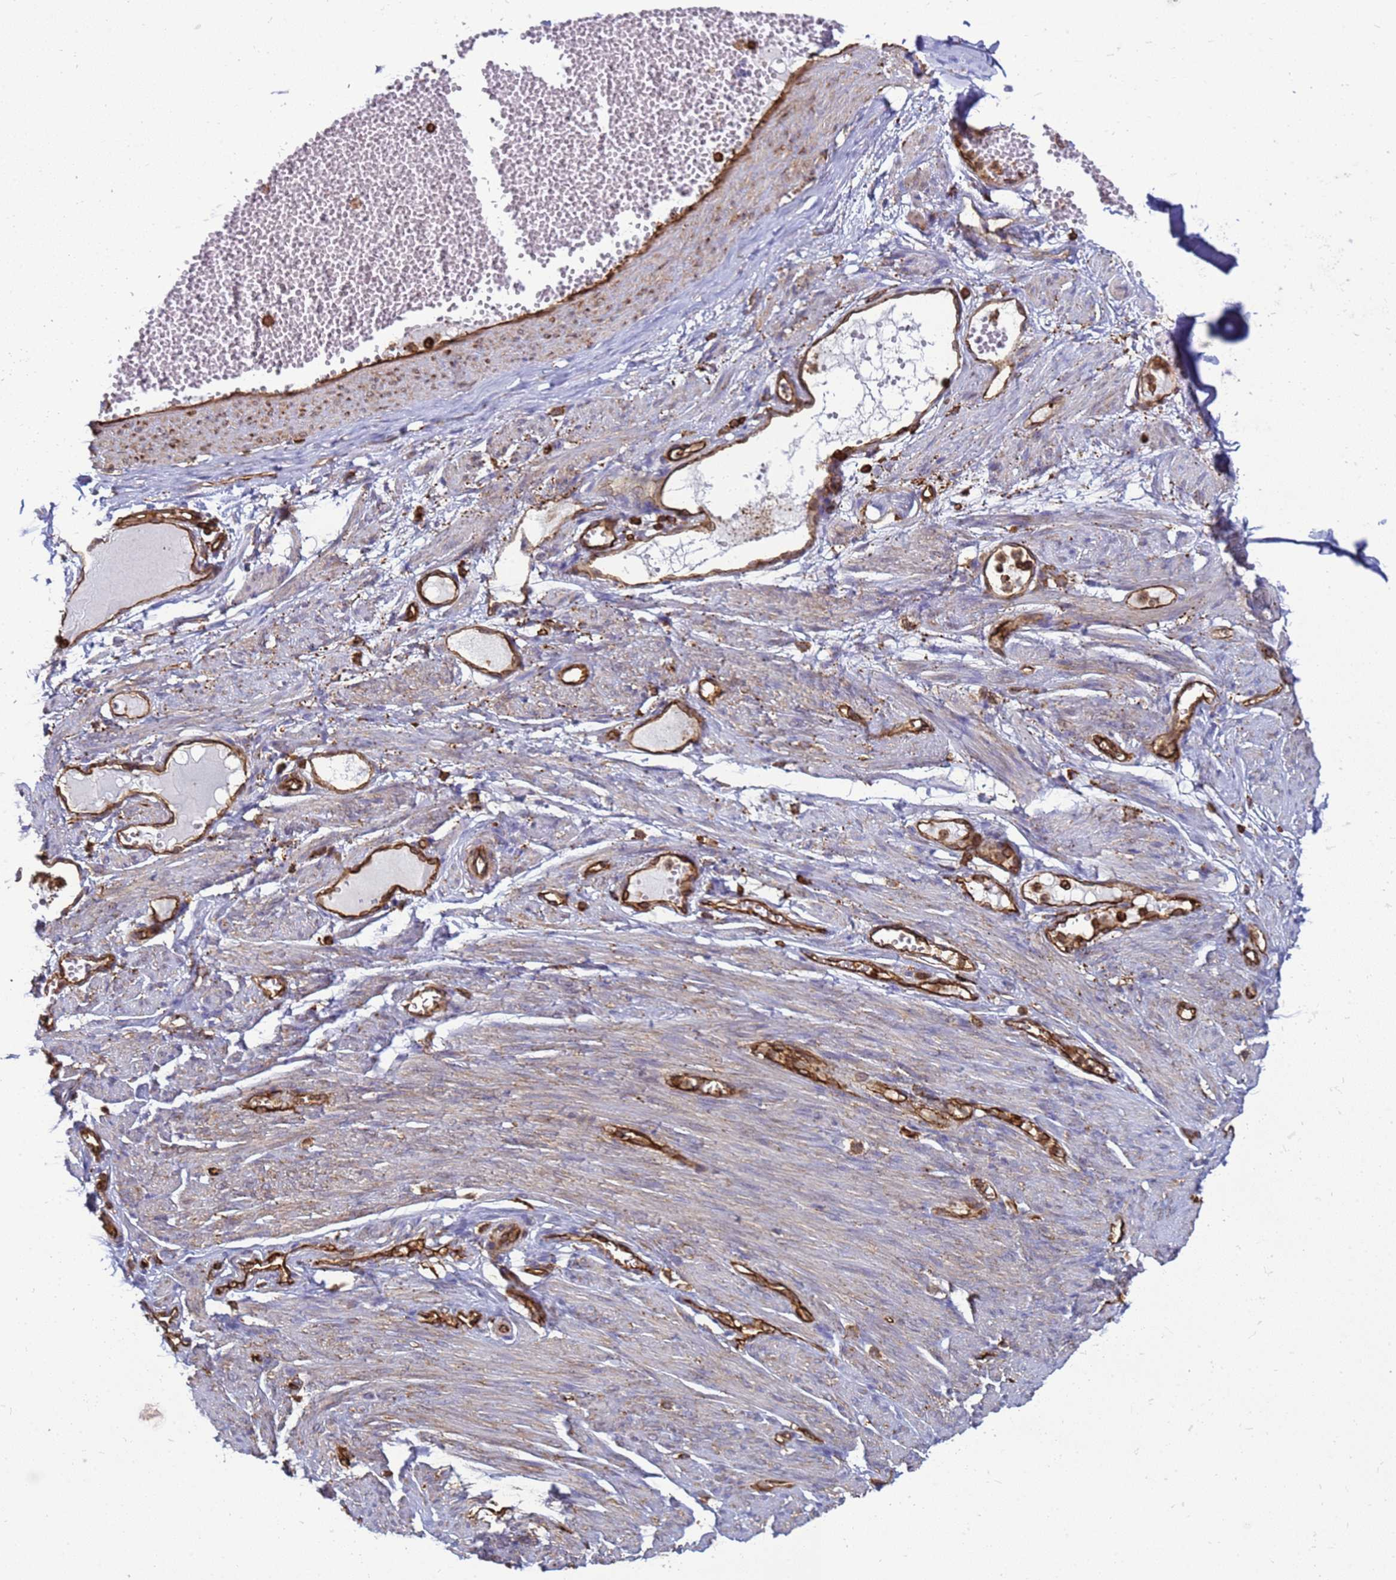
{"staining": {"intensity": "moderate", "quantity": "25%-75%", "location": "cytoplasmic/membranous"}, "tissue": "soft tissue", "cell_type": "Chondrocytes", "image_type": "normal", "snomed": [{"axis": "morphology", "description": "Normal tissue, NOS"}, {"axis": "topography", "description": "Smooth muscle"}, {"axis": "topography", "description": "Peripheral nerve tissue"}], "caption": "A photomicrograph of human soft tissue stained for a protein demonstrates moderate cytoplasmic/membranous brown staining in chondrocytes. (IHC, brightfield microscopy, high magnification).", "gene": "ZBTB8OS", "patient": {"sex": "female", "age": 39}}